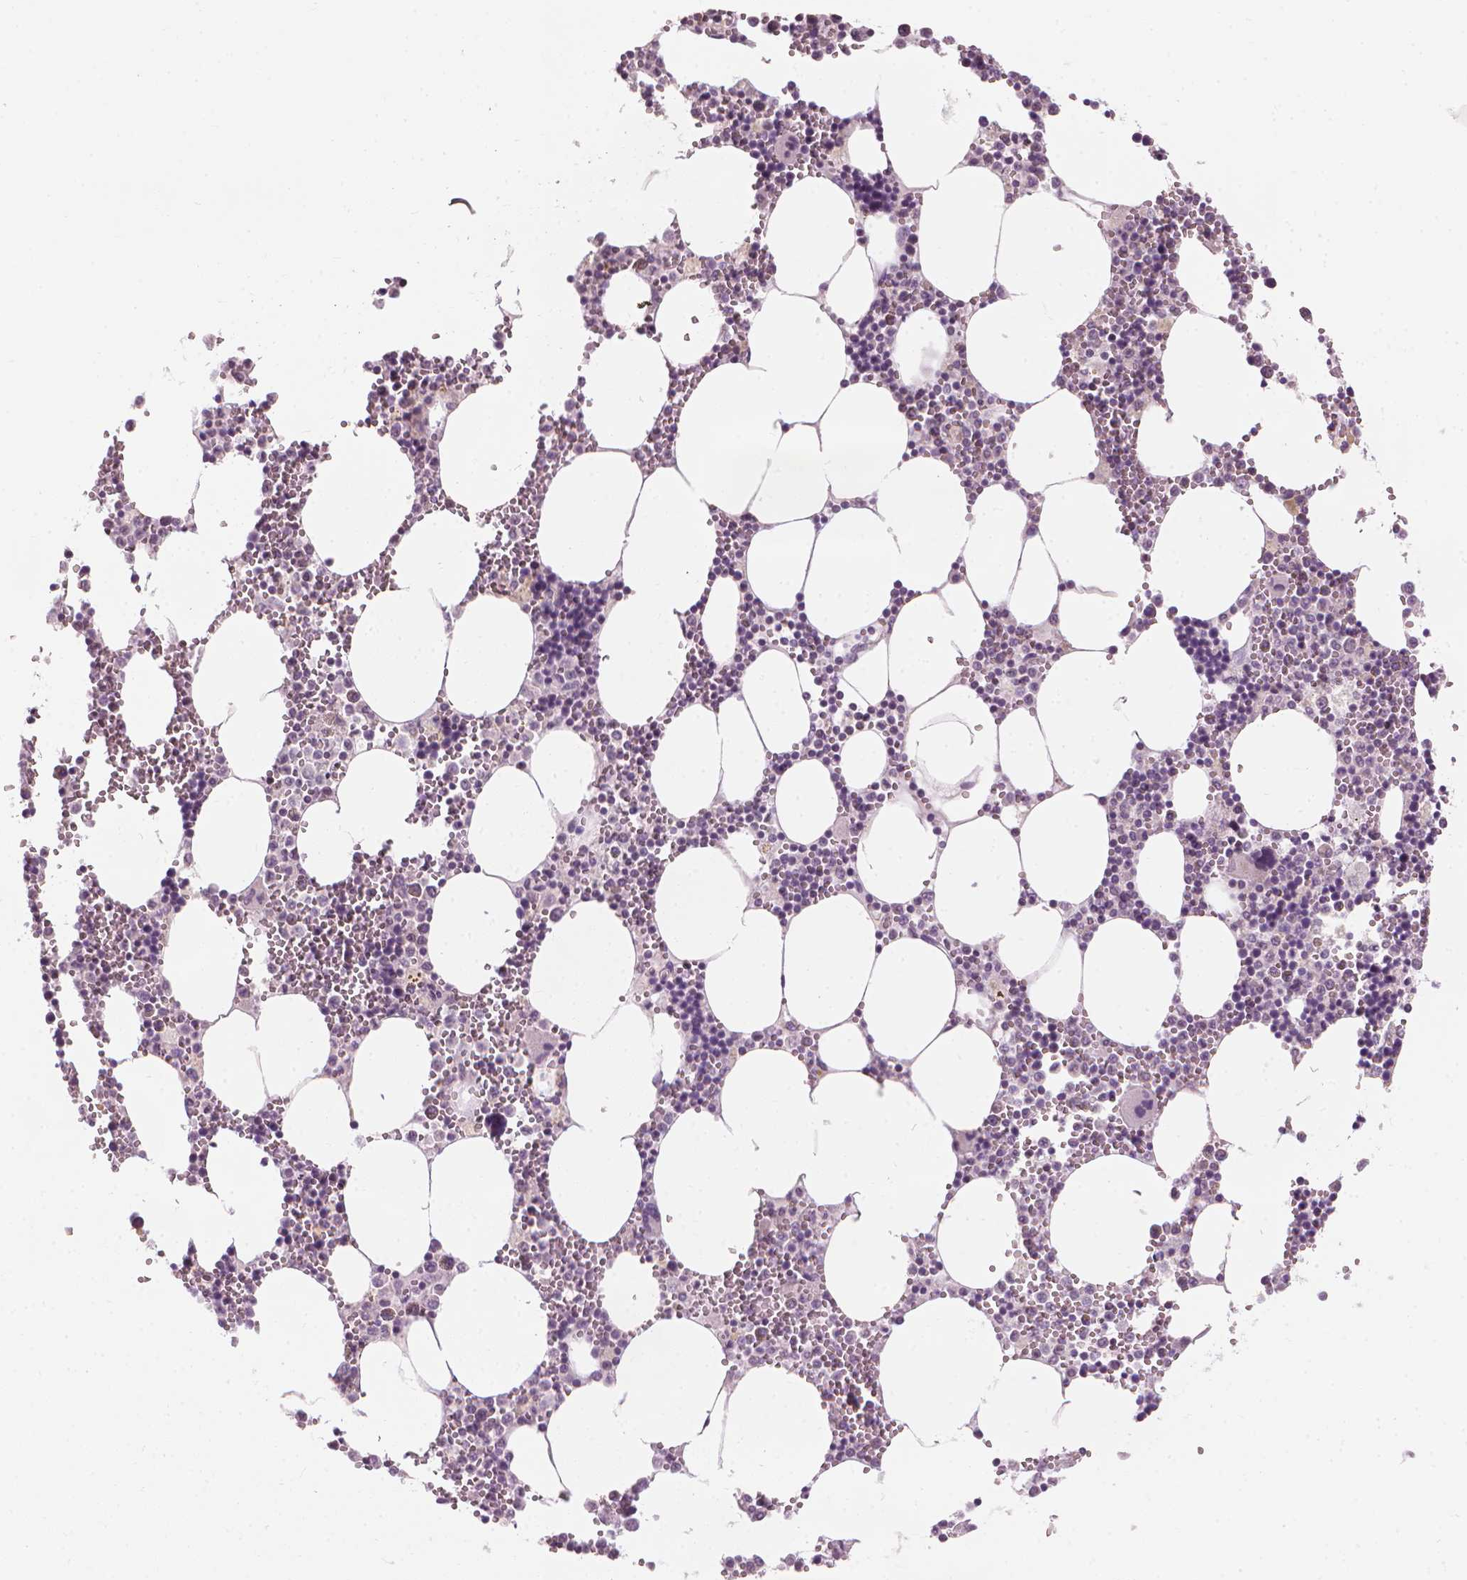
{"staining": {"intensity": "negative", "quantity": "none", "location": "none"}, "tissue": "bone marrow", "cell_type": "Hematopoietic cells", "image_type": "normal", "snomed": [{"axis": "morphology", "description": "Normal tissue, NOS"}, {"axis": "topography", "description": "Bone marrow"}], "caption": "Immunohistochemistry (IHC) histopathology image of normal bone marrow stained for a protein (brown), which reveals no staining in hematopoietic cells.", "gene": "CFAP126", "patient": {"sex": "male", "age": 54}}